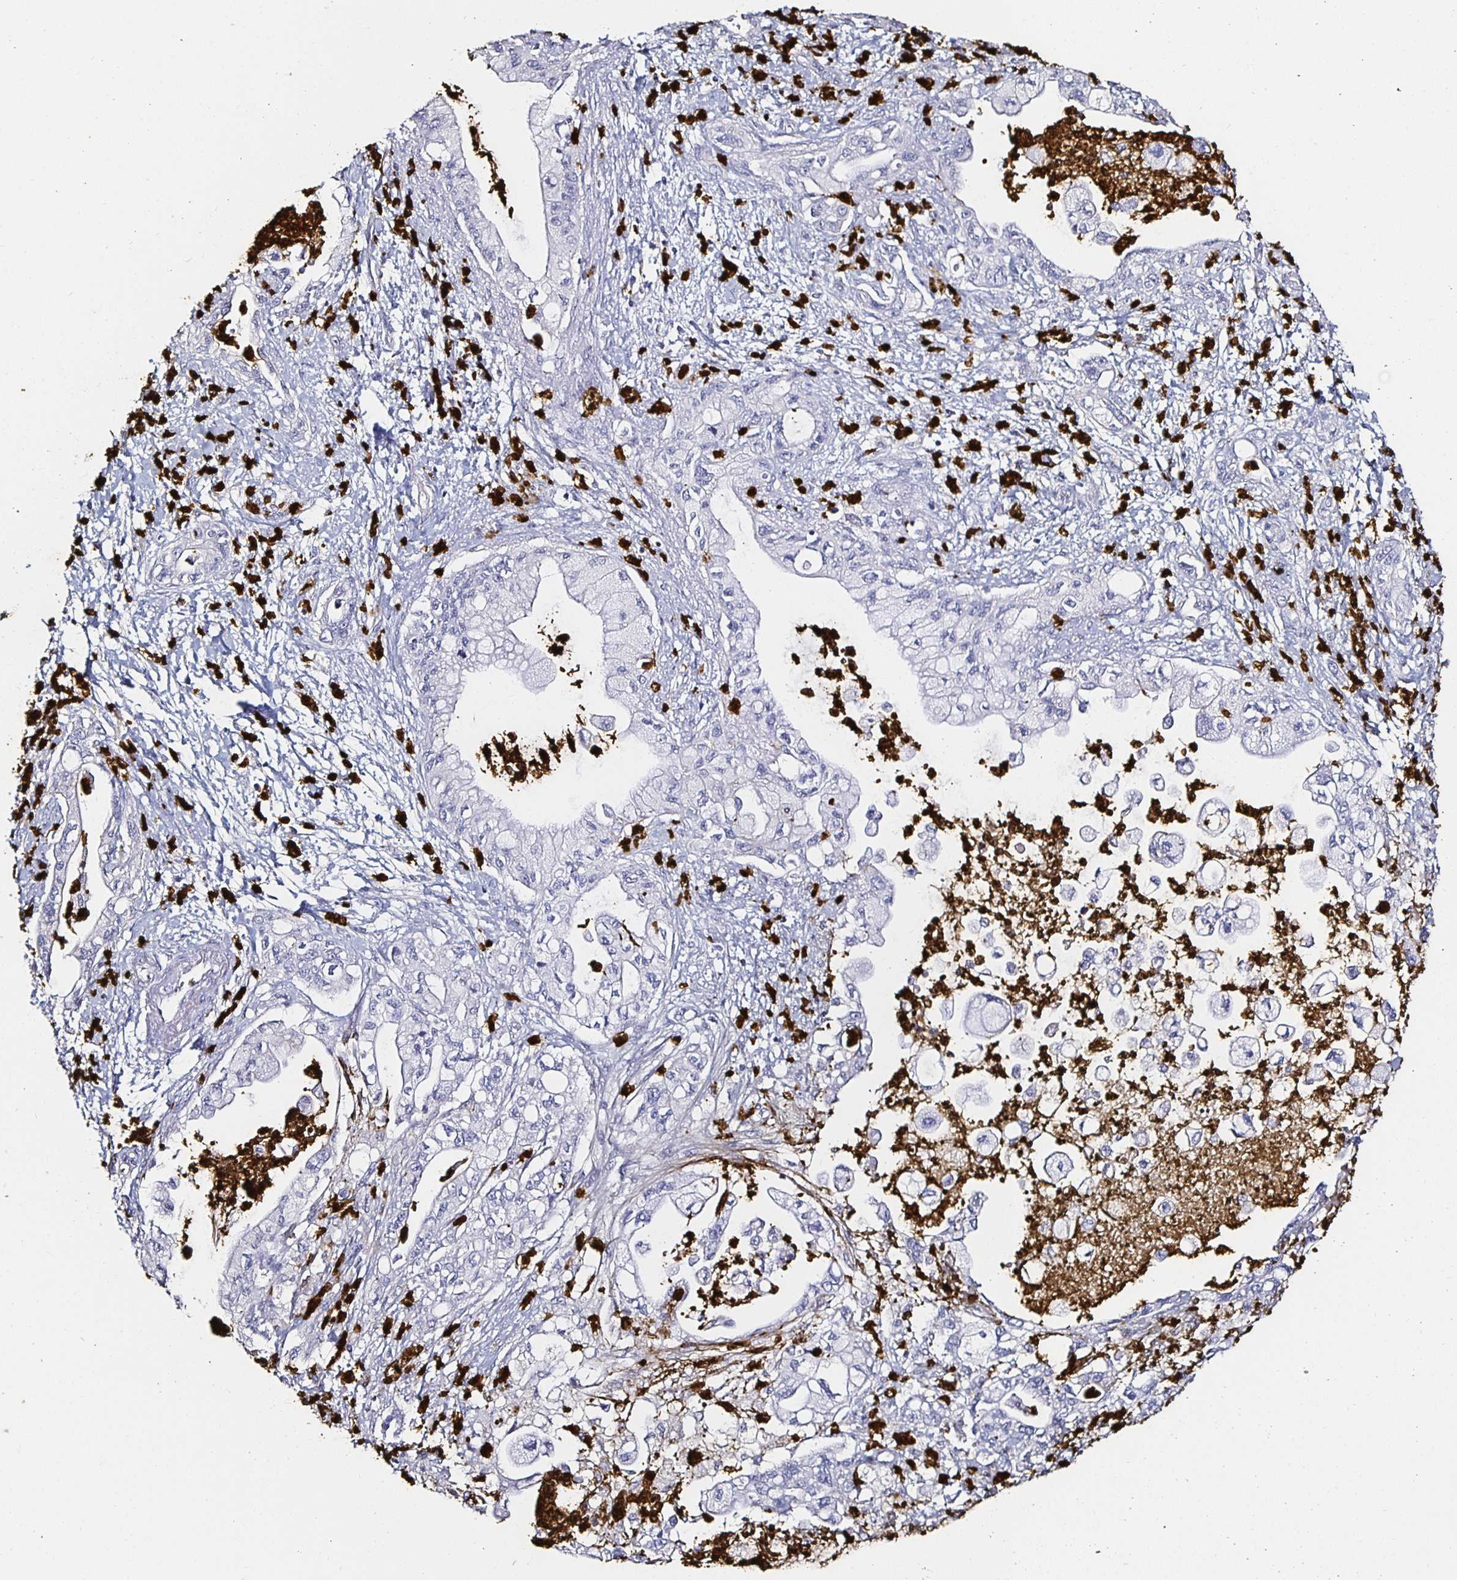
{"staining": {"intensity": "negative", "quantity": "none", "location": "none"}, "tissue": "pancreatic cancer", "cell_type": "Tumor cells", "image_type": "cancer", "snomed": [{"axis": "morphology", "description": "Adenocarcinoma, NOS"}, {"axis": "topography", "description": "Pancreas"}], "caption": "Tumor cells are negative for protein expression in human pancreatic cancer. (DAB IHC, high magnification).", "gene": "TLR4", "patient": {"sex": "male", "age": 61}}